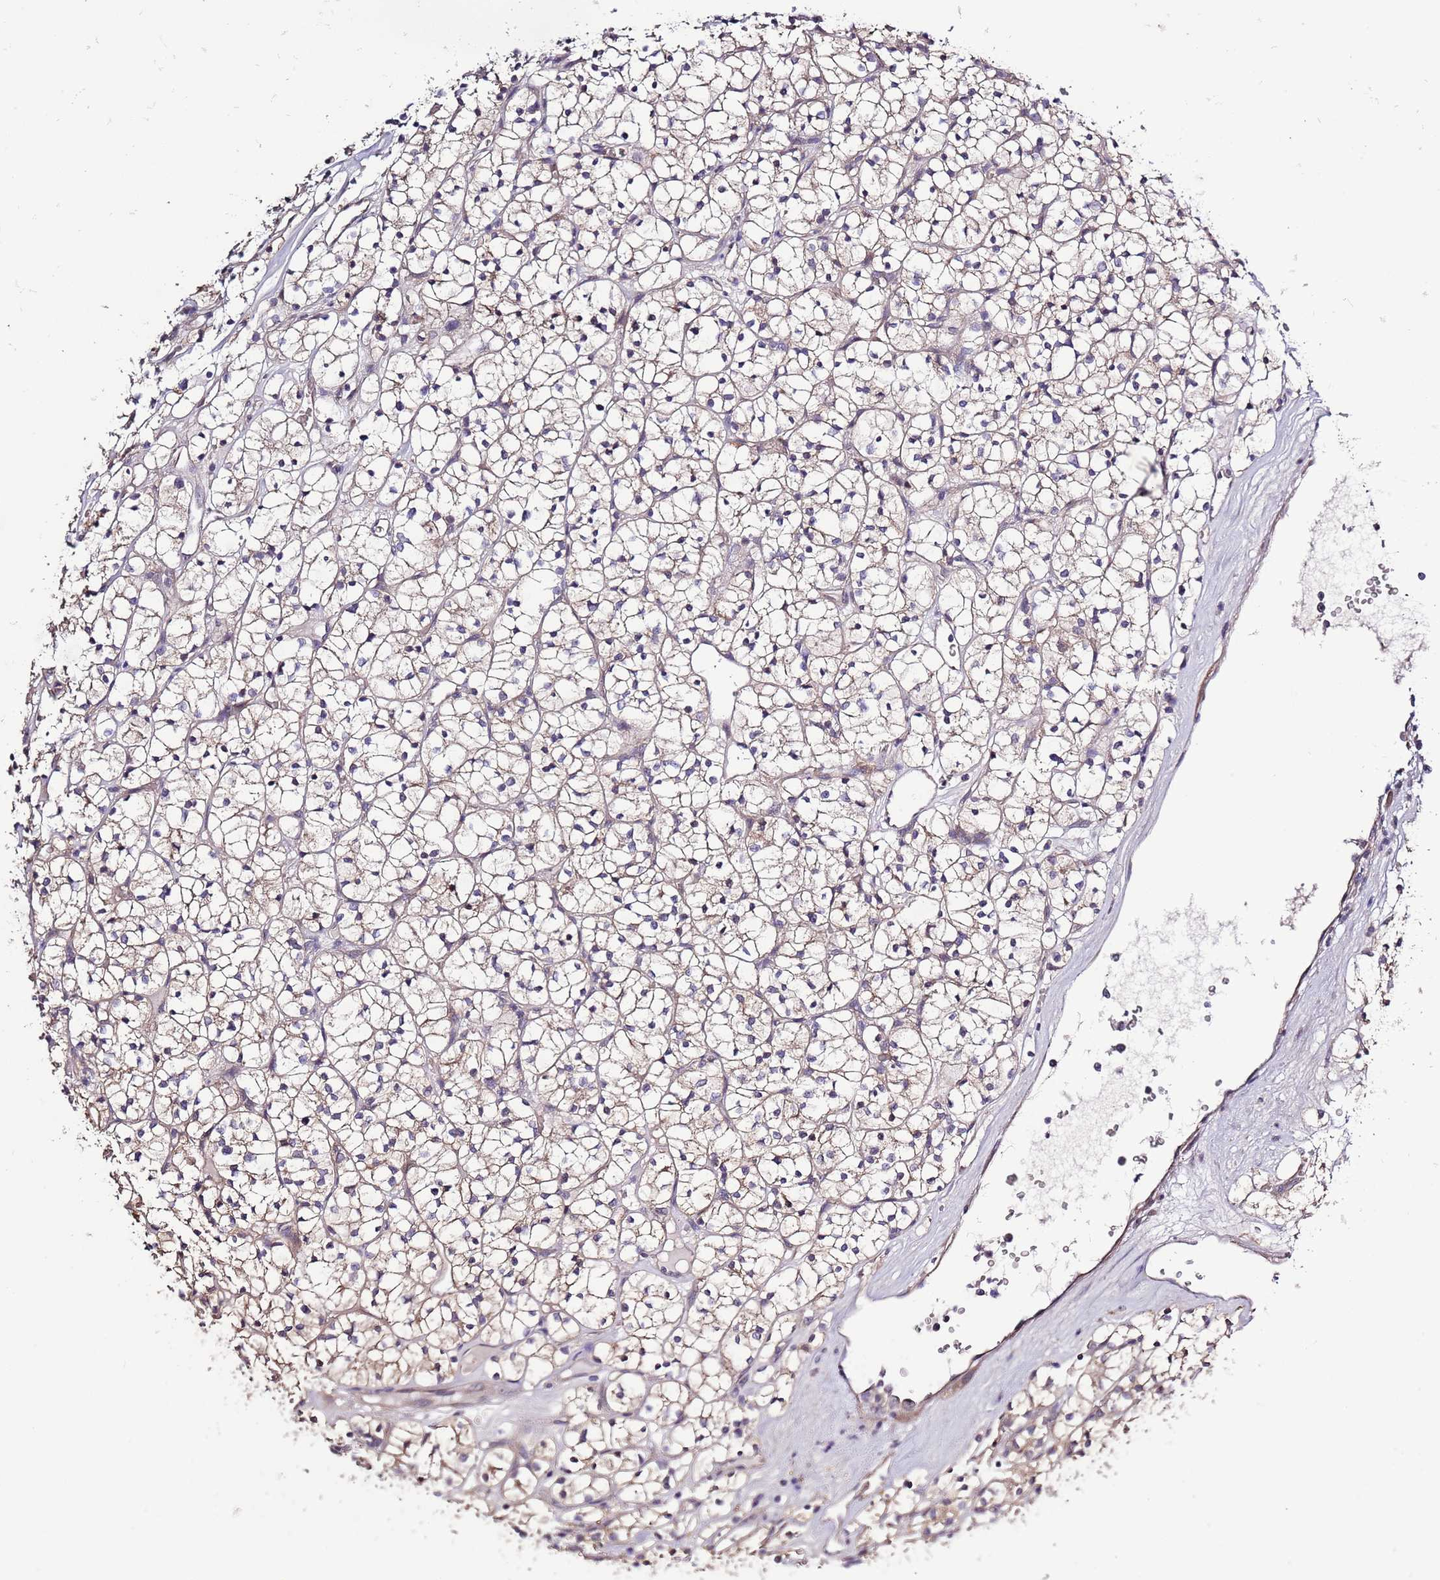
{"staining": {"intensity": "negative", "quantity": "none", "location": "none"}, "tissue": "renal cancer", "cell_type": "Tumor cells", "image_type": "cancer", "snomed": [{"axis": "morphology", "description": "Adenocarcinoma, NOS"}, {"axis": "topography", "description": "Kidney"}], "caption": "DAB (3,3'-diaminobenzidine) immunohistochemical staining of human renal cancer shows no significant staining in tumor cells. (Brightfield microscopy of DAB (3,3'-diaminobenzidine) immunohistochemistry at high magnification).", "gene": "LIPJ", "patient": {"sex": "female", "age": 64}}